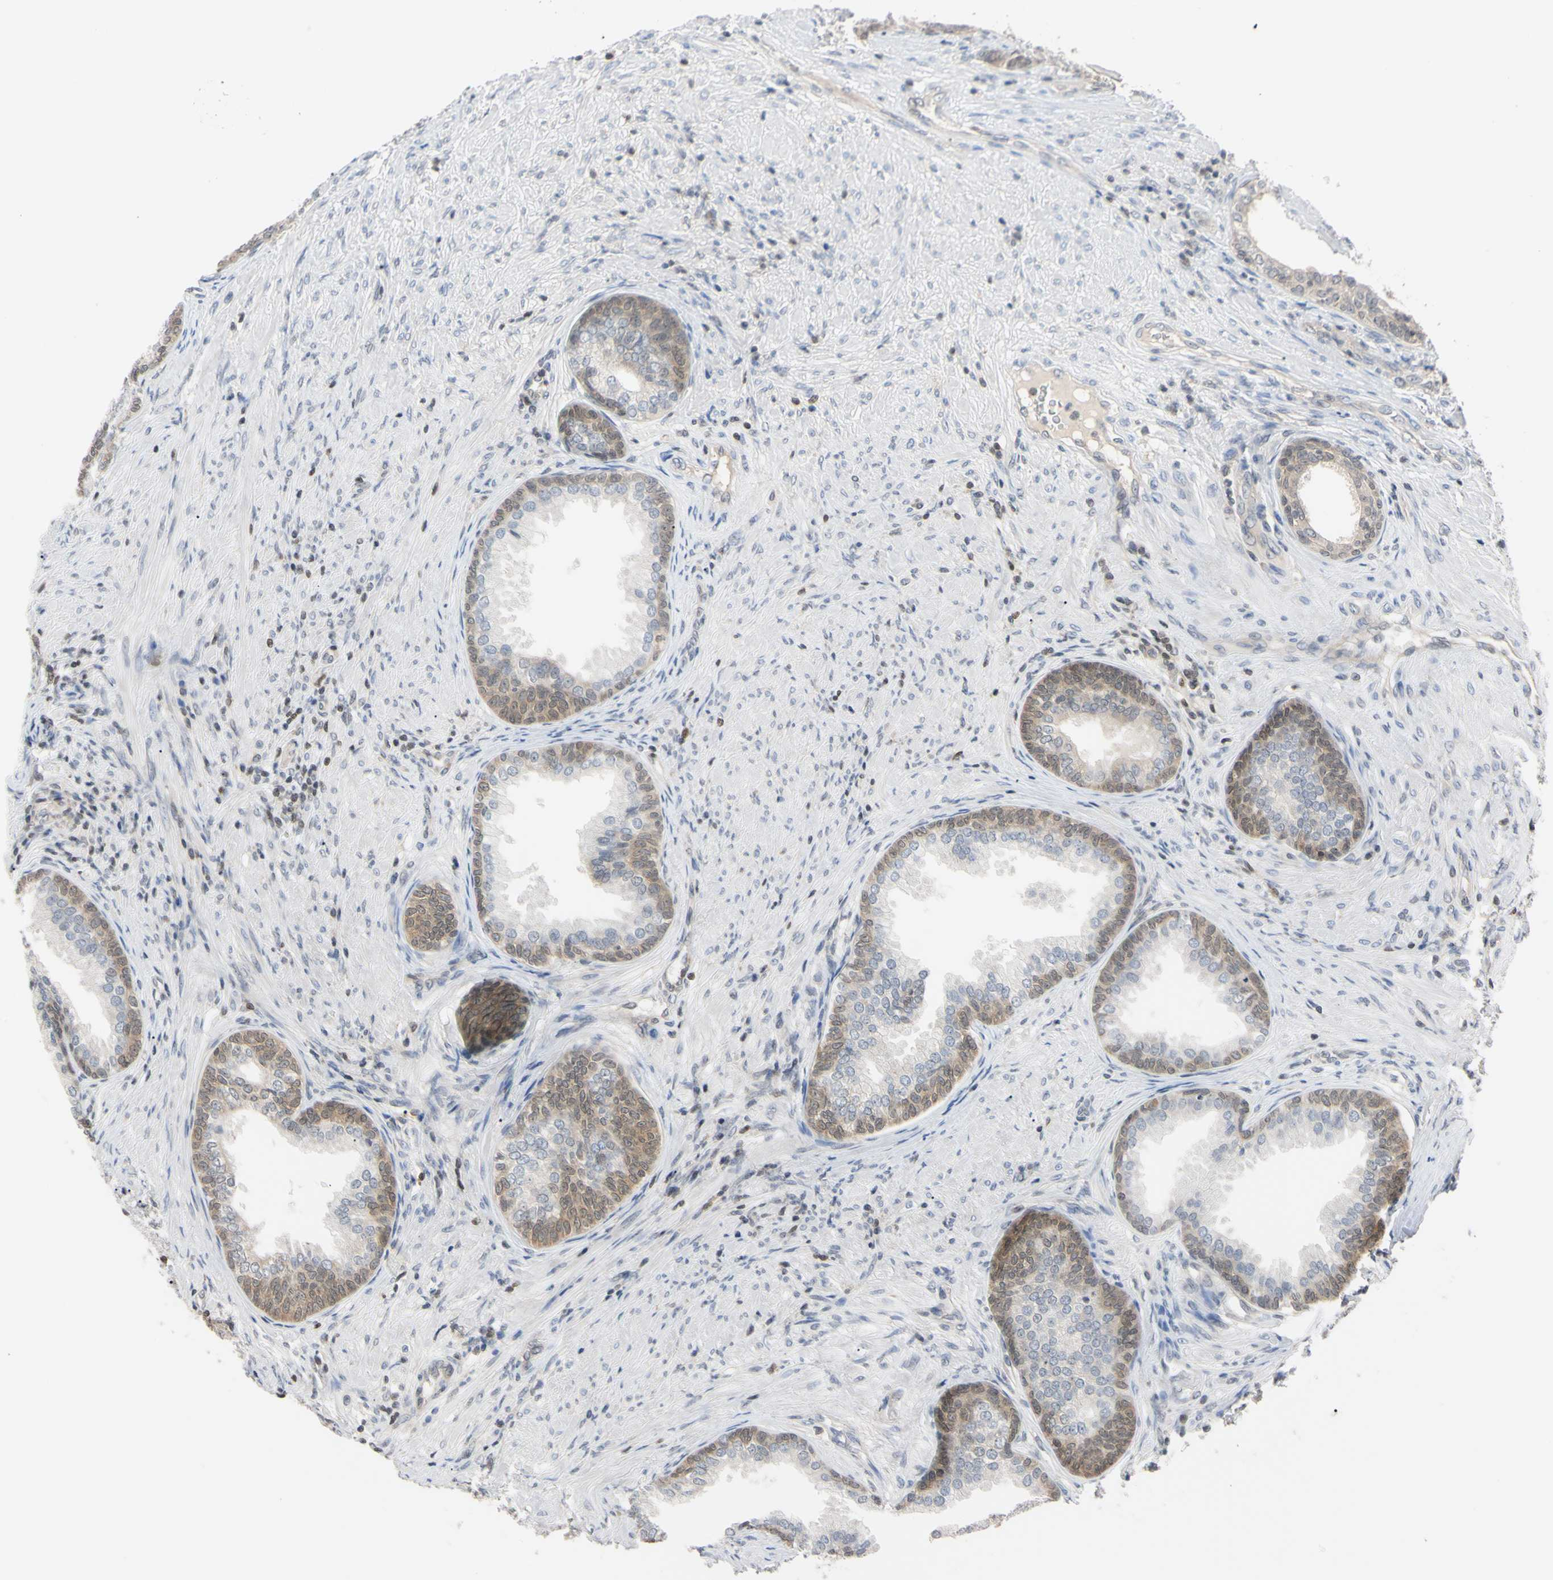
{"staining": {"intensity": "weak", "quantity": "25%-75%", "location": "cytoplasmic/membranous"}, "tissue": "prostate", "cell_type": "Glandular cells", "image_type": "normal", "snomed": [{"axis": "morphology", "description": "Normal tissue, NOS"}, {"axis": "topography", "description": "Prostate"}], "caption": "Immunohistochemical staining of normal prostate demonstrates weak cytoplasmic/membranous protein expression in approximately 25%-75% of glandular cells. (Brightfield microscopy of DAB IHC at high magnification).", "gene": "UBE2I", "patient": {"sex": "male", "age": 76}}